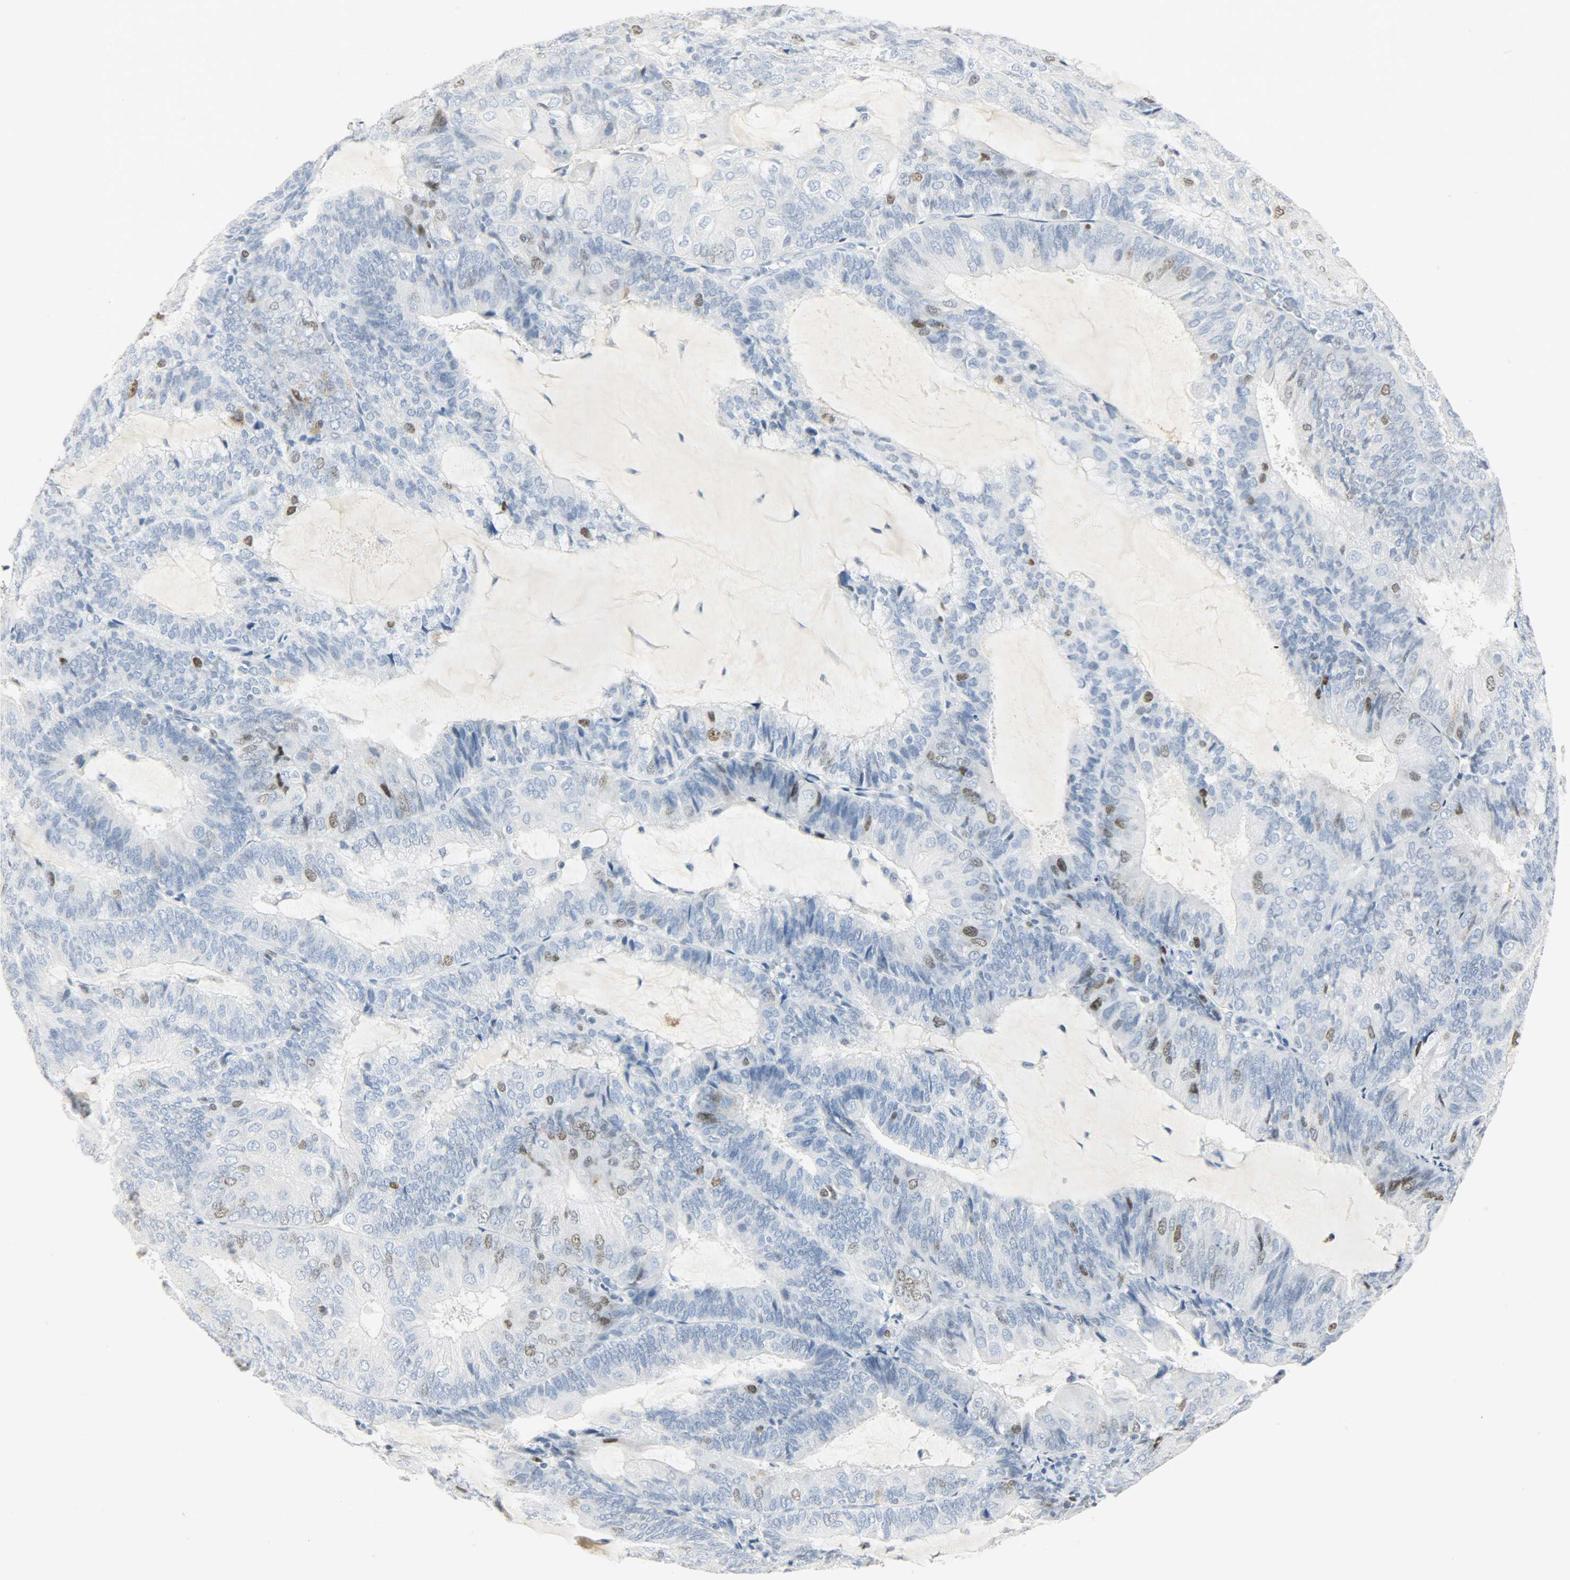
{"staining": {"intensity": "moderate", "quantity": "<25%", "location": "nuclear"}, "tissue": "endometrial cancer", "cell_type": "Tumor cells", "image_type": "cancer", "snomed": [{"axis": "morphology", "description": "Adenocarcinoma, NOS"}, {"axis": "topography", "description": "Endometrium"}], "caption": "About <25% of tumor cells in human endometrial cancer (adenocarcinoma) exhibit moderate nuclear protein expression as visualized by brown immunohistochemical staining.", "gene": "HELLS", "patient": {"sex": "female", "age": 81}}